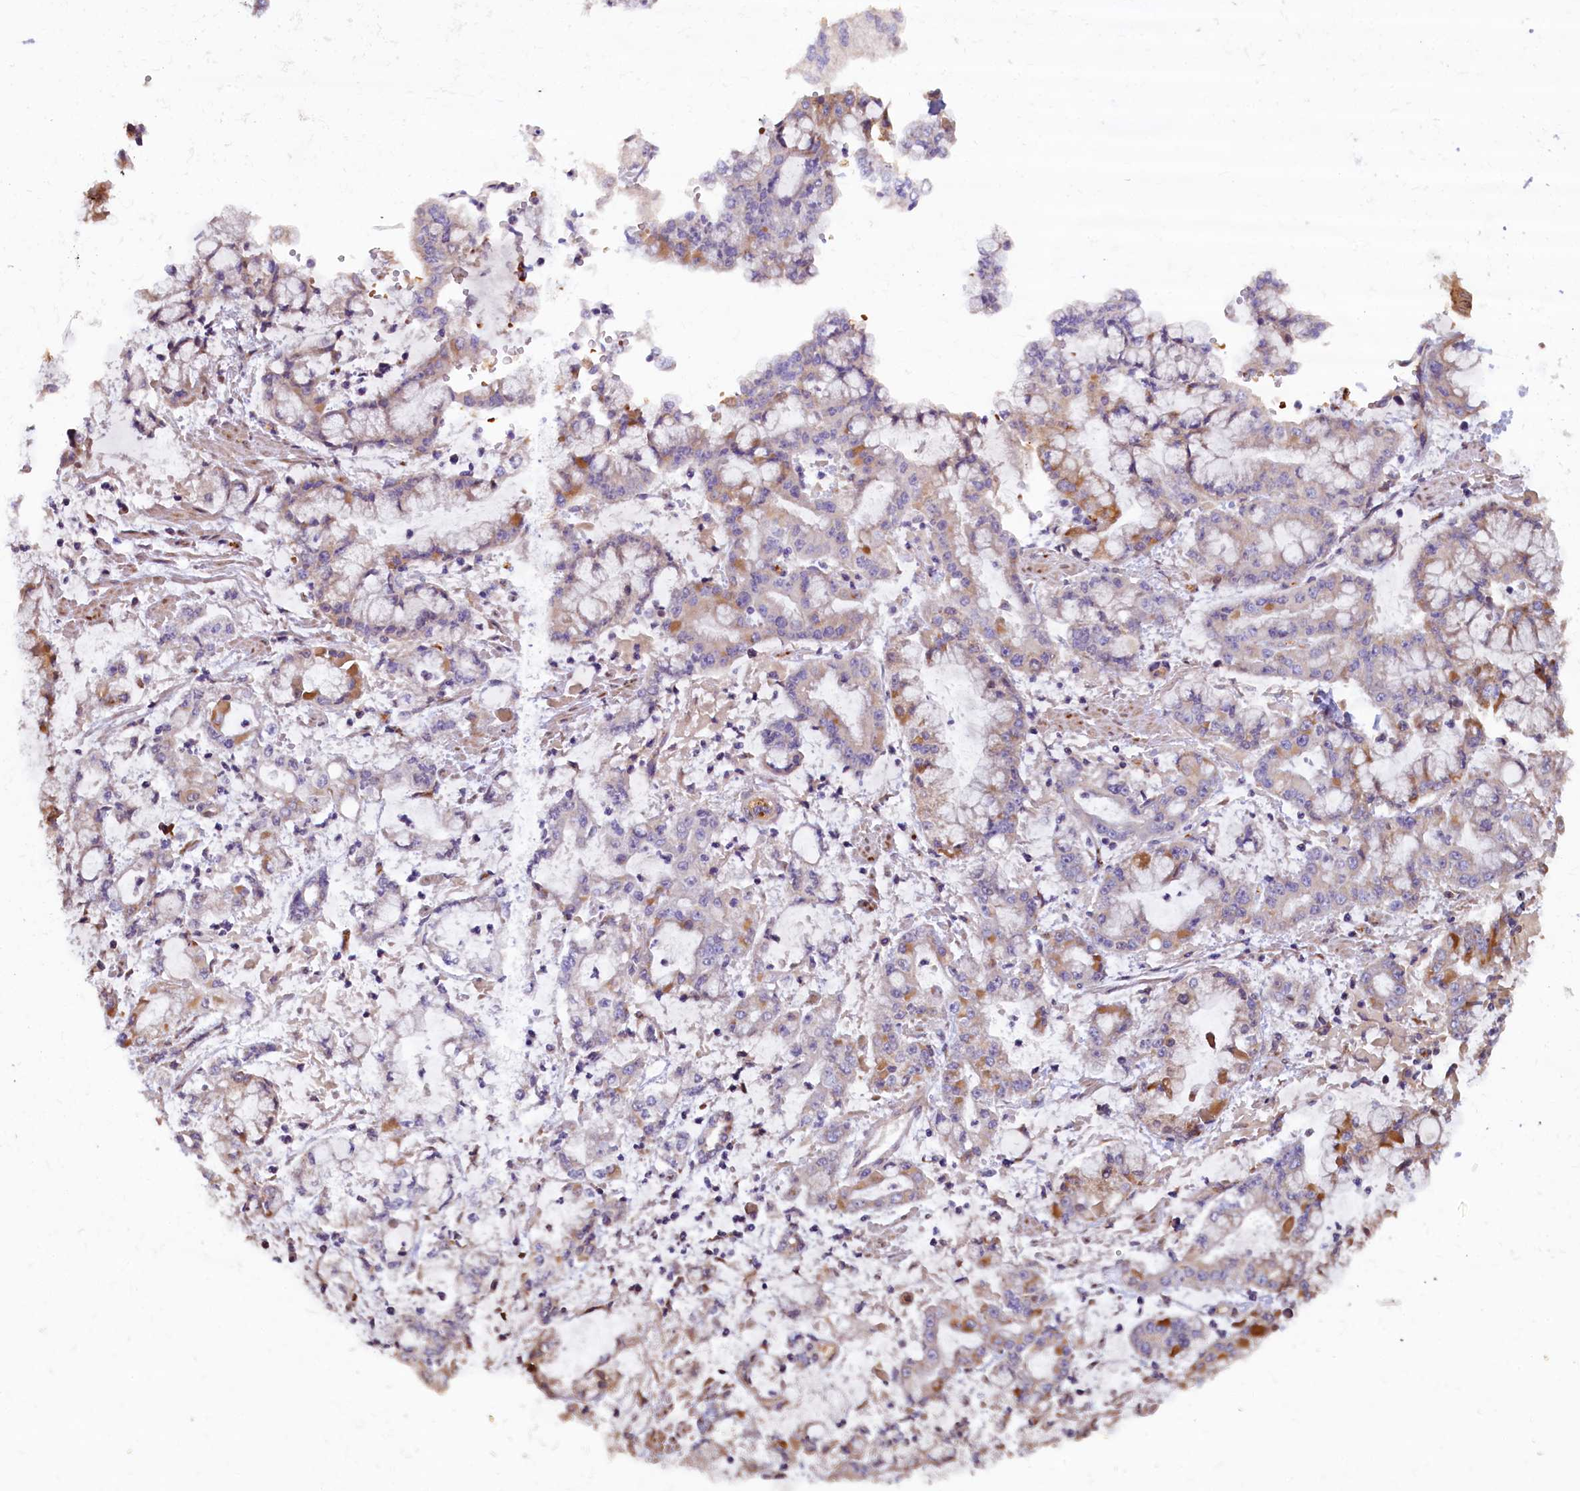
{"staining": {"intensity": "weak", "quantity": "<25%", "location": "cytoplasmic/membranous"}, "tissue": "stomach cancer", "cell_type": "Tumor cells", "image_type": "cancer", "snomed": [{"axis": "morphology", "description": "Adenocarcinoma, NOS"}, {"axis": "topography", "description": "Stomach"}], "caption": "Micrograph shows no significant protein expression in tumor cells of stomach cancer.", "gene": "CCDC9B", "patient": {"sex": "male", "age": 76}}